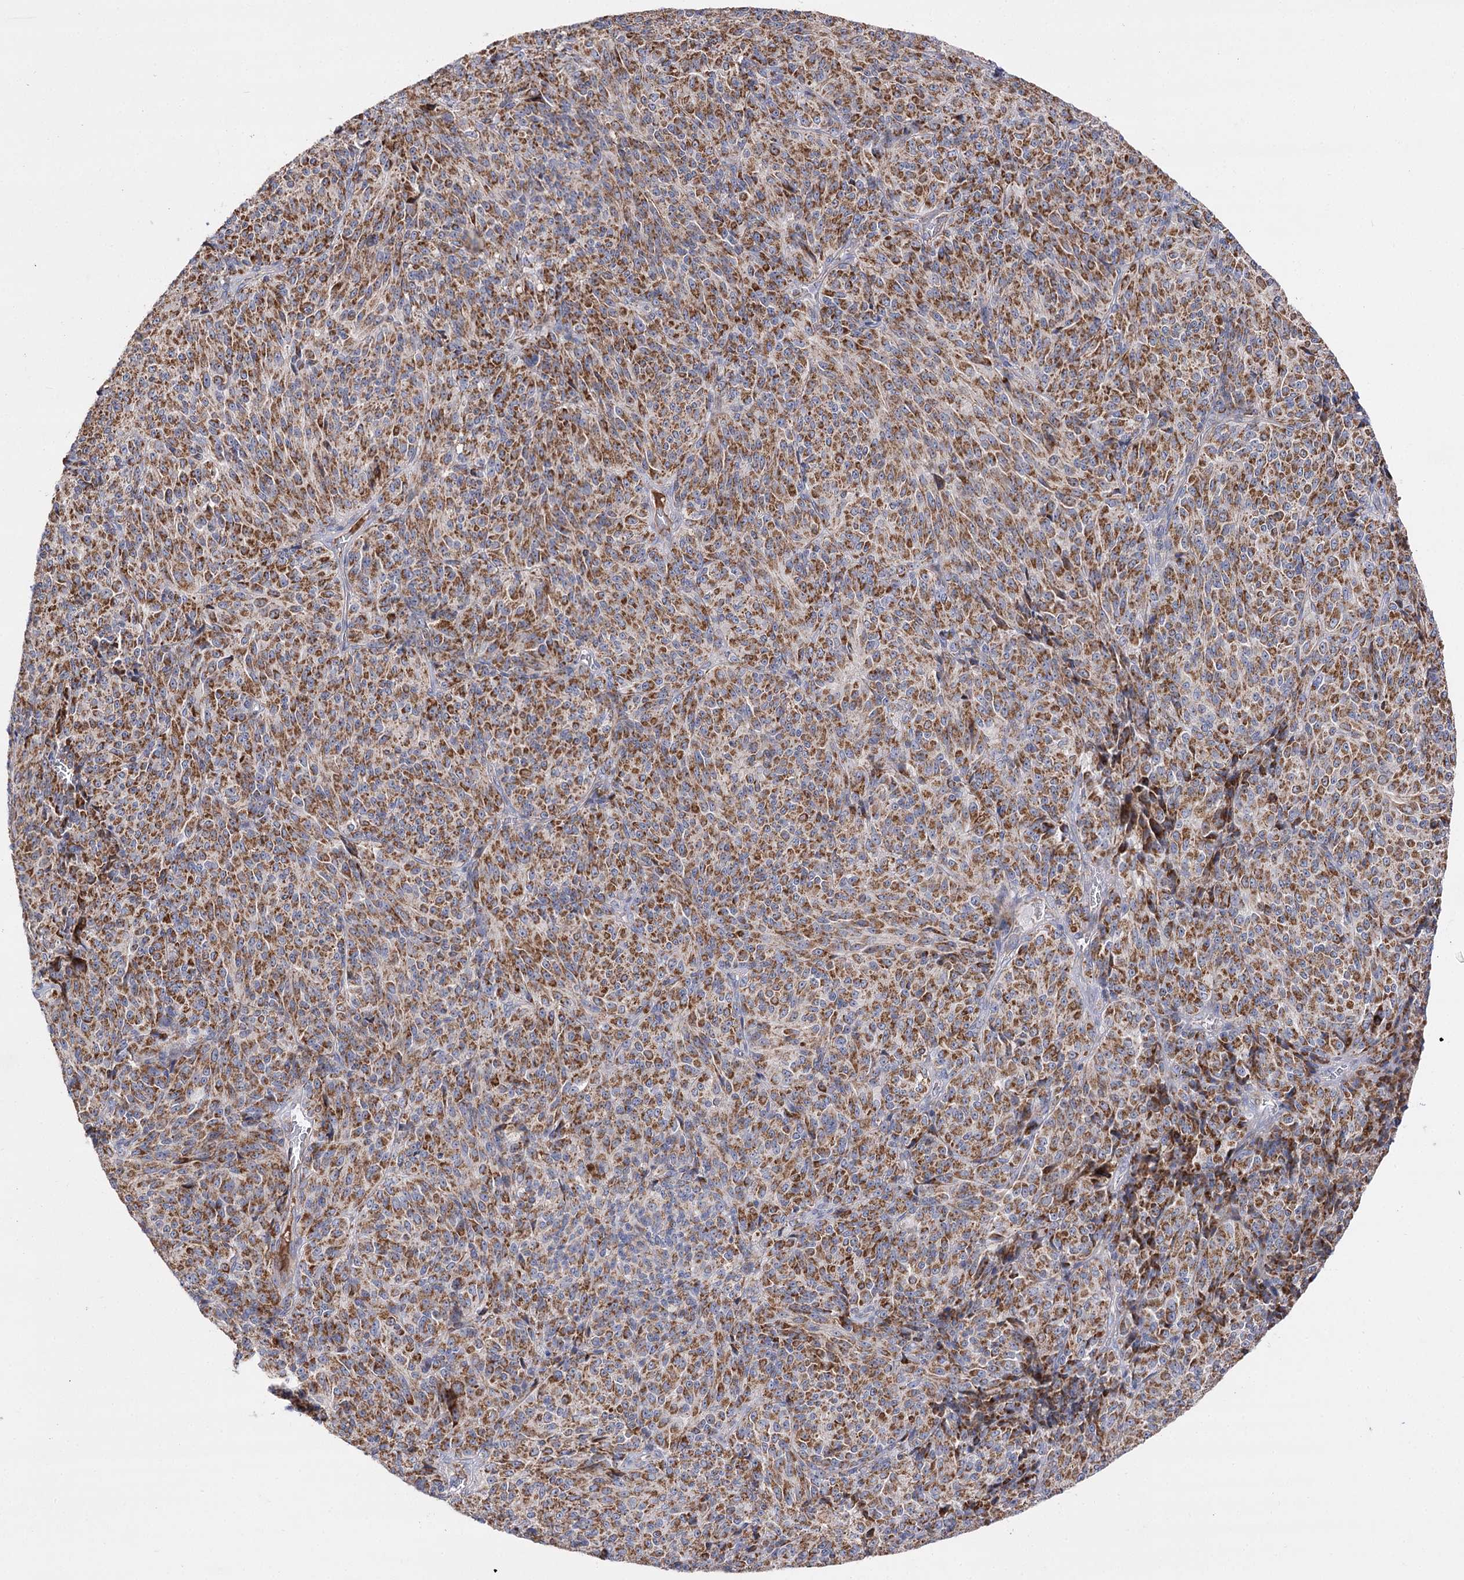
{"staining": {"intensity": "moderate", "quantity": ">75%", "location": "cytoplasmic/membranous"}, "tissue": "melanoma", "cell_type": "Tumor cells", "image_type": "cancer", "snomed": [{"axis": "morphology", "description": "Malignant melanoma, Metastatic site"}, {"axis": "topography", "description": "Brain"}], "caption": "The histopathology image exhibits immunohistochemical staining of melanoma. There is moderate cytoplasmic/membranous positivity is seen in approximately >75% of tumor cells.", "gene": "NADK2", "patient": {"sex": "female", "age": 56}}